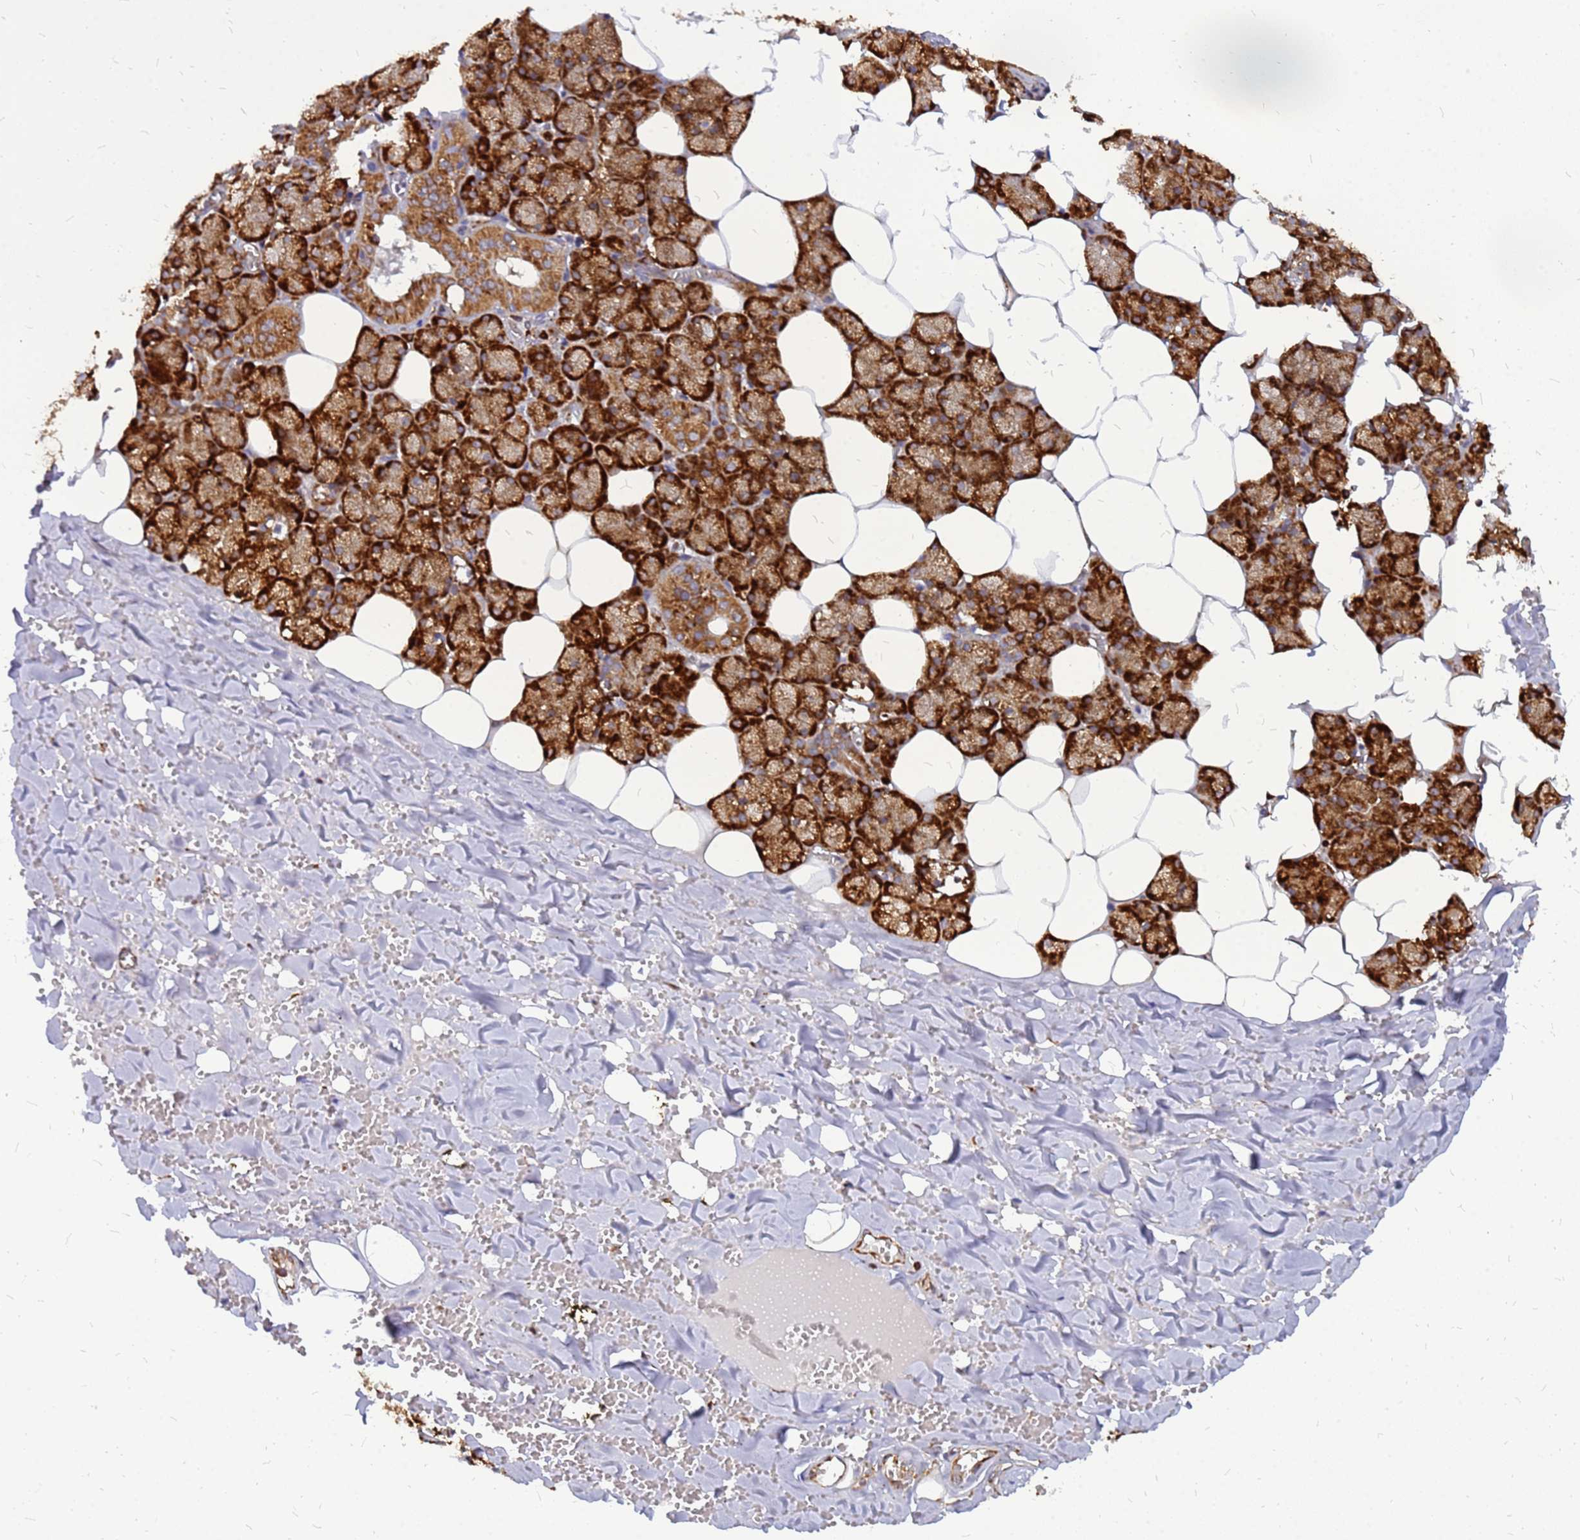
{"staining": {"intensity": "strong", "quantity": ">75%", "location": "cytoplasmic/membranous"}, "tissue": "salivary gland", "cell_type": "Glandular cells", "image_type": "normal", "snomed": [{"axis": "morphology", "description": "Normal tissue, NOS"}, {"axis": "topography", "description": "Salivary gland"}], "caption": "High-magnification brightfield microscopy of unremarkable salivary gland stained with DAB (brown) and counterstained with hematoxylin (blue). glandular cells exhibit strong cytoplasmic/membranous positivity is present in approximately>75% of cells.", "gene": "RPL8", "patient": {"sex": "male", "age": 62}}